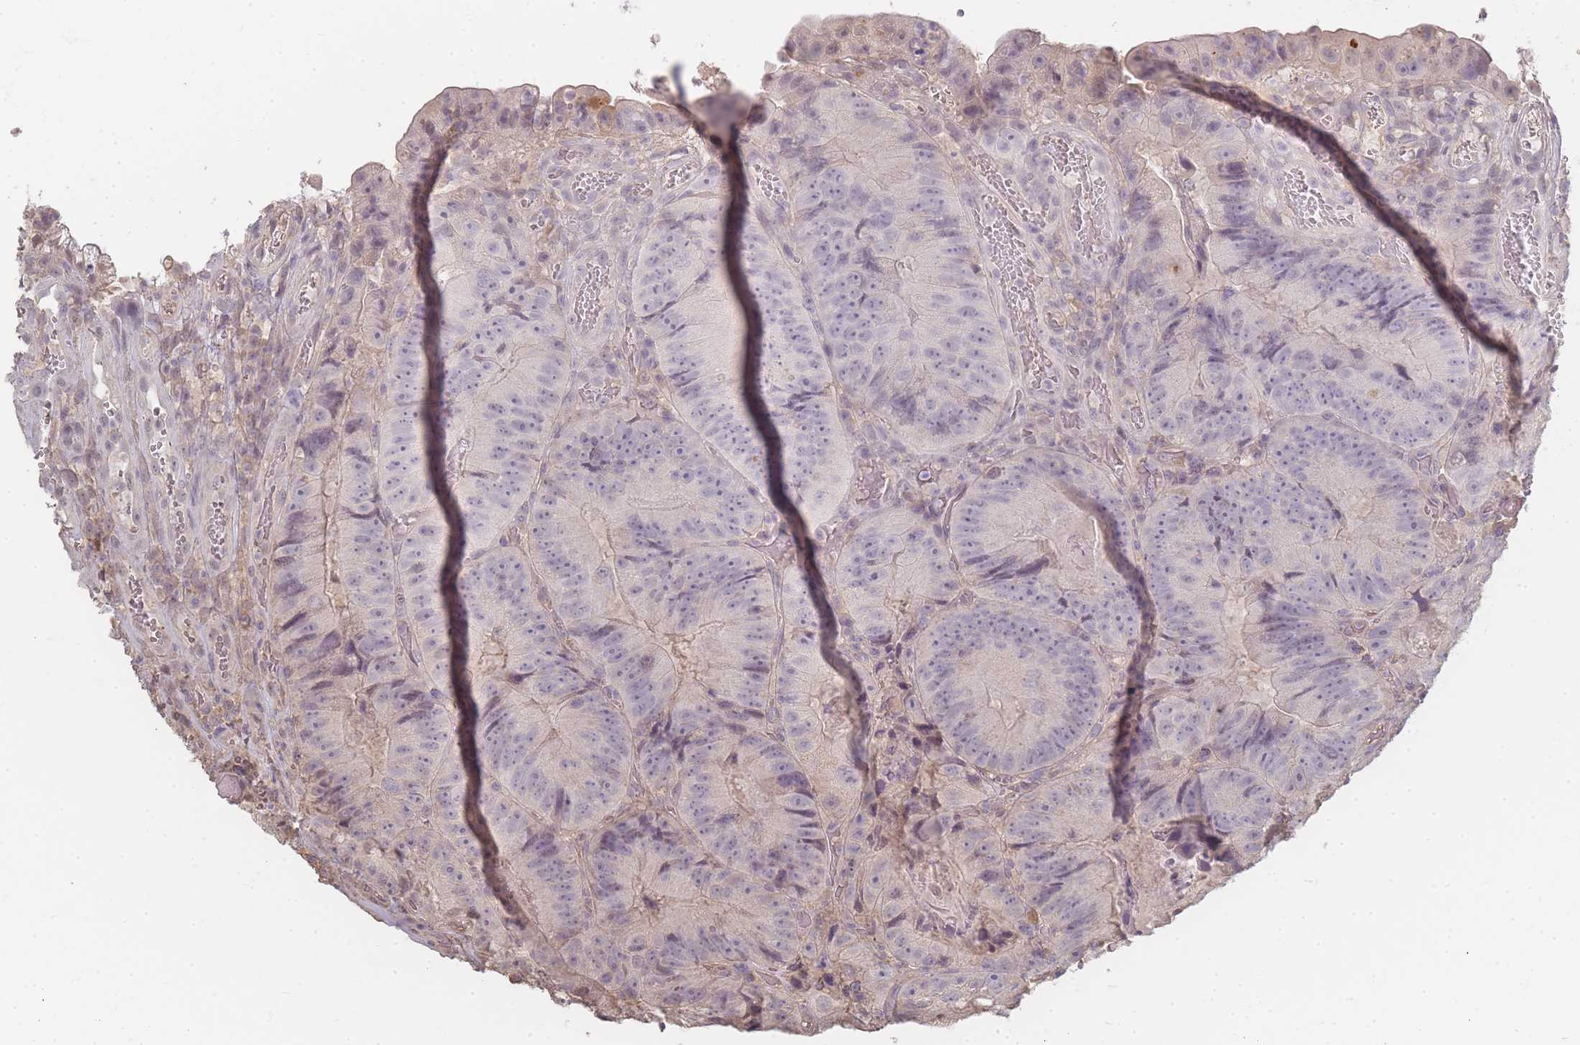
{"staining": {"intensity": "weak", "quantity": "<25%", "location": "nuclear"}, "tissue": "colorectal cancer", "cell_type": "Tumor cells", "image_type": "cancer", "snomed": [{"axis": "morphology", "description": "Adenocarcinoma, NOS"}, {"axis": "topography", "description": "Colon"}], "caption": "A high-resolution histopathology image shows immunohistochemistry staining of colorectal cancer (adenocarcinoma), which demonstrates no significant positivity in tumor cells.", "gene": "RFTN1", "patient": {"sex": "female", "age": 86}}